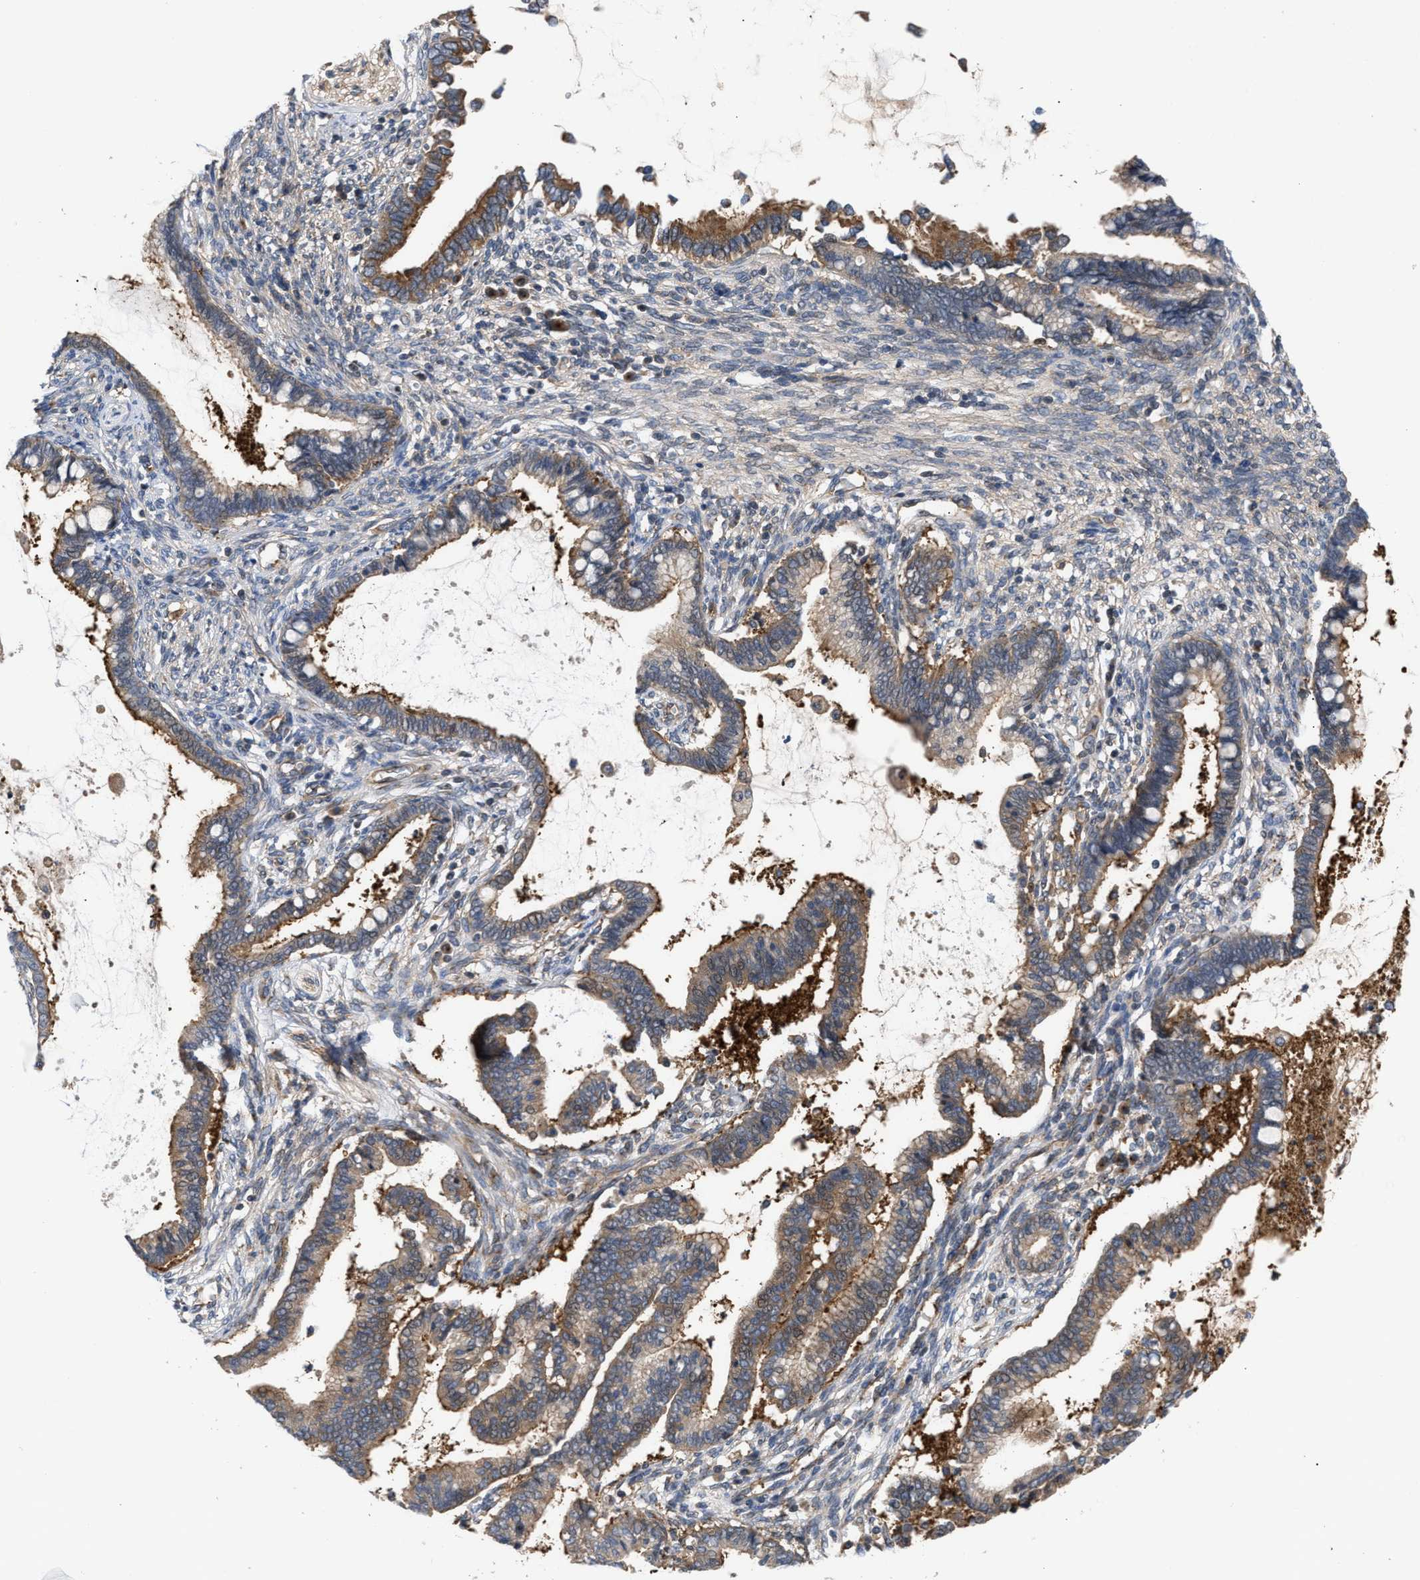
{"staining": {"intensity": "moderate", "quantity": ">75%", "location": "cytoplasmic/membranous"}, "tissue": "cervical cancer", "cell_type": "Tumor cells", "image_type": "cancer", "snomed": [{"axis": "morphology", "description": "Adenocarcinoma, NOS"}, {"axis": "topography", "description": "Cervix"}], "caption": "This is a micrograph of immunohistochemistry staining of adenocarcinoma (cervical), which shows moderate staining in the cytoplasmic/membranous of tumor cells.", "gene": "LAPTM4B", "patient": {"sex": "female", "age": 44}}